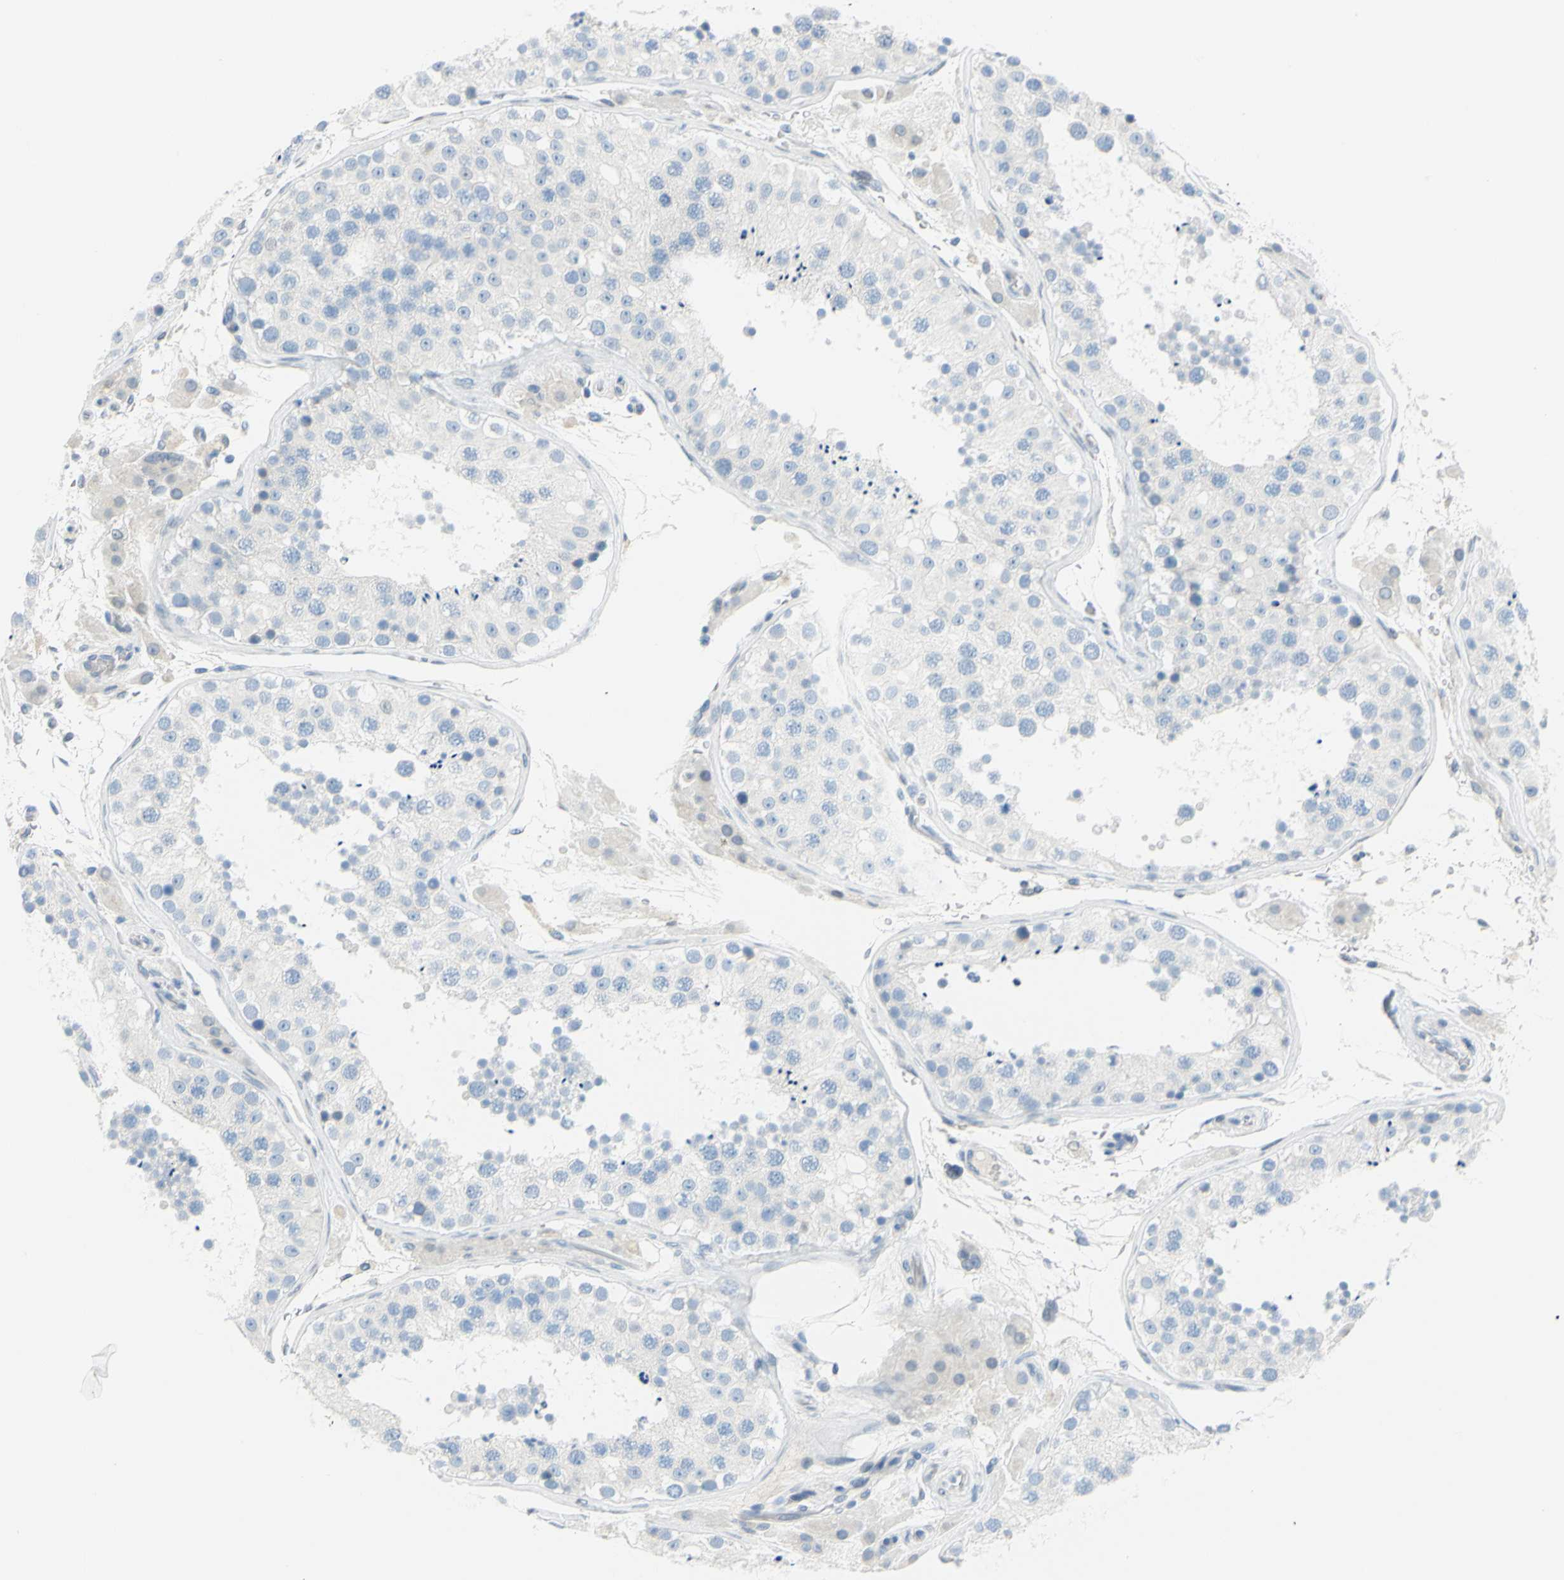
{"staining": {"intensity": "negative", "quantity": "none", "location": "none"}, "tissue": "testis", "cell_type": "Cells in seminiferous ducts", "image_type": "normal", "snomed": [{"axis": "morphology", "description": "Normal tissue, NOS"}, {"axis": "topography", "description": "Testis"}, {"axis": "topography", "description": "Epididymis"}], "caption": "Immunohistochemistry (IHC) histopathology image of benign human testis stained for a protein (brown), which exhibits no positivity in cells in seminiferous ducts.", "gene": "DCT", "patient": {"sex": "male", "age": 26}}